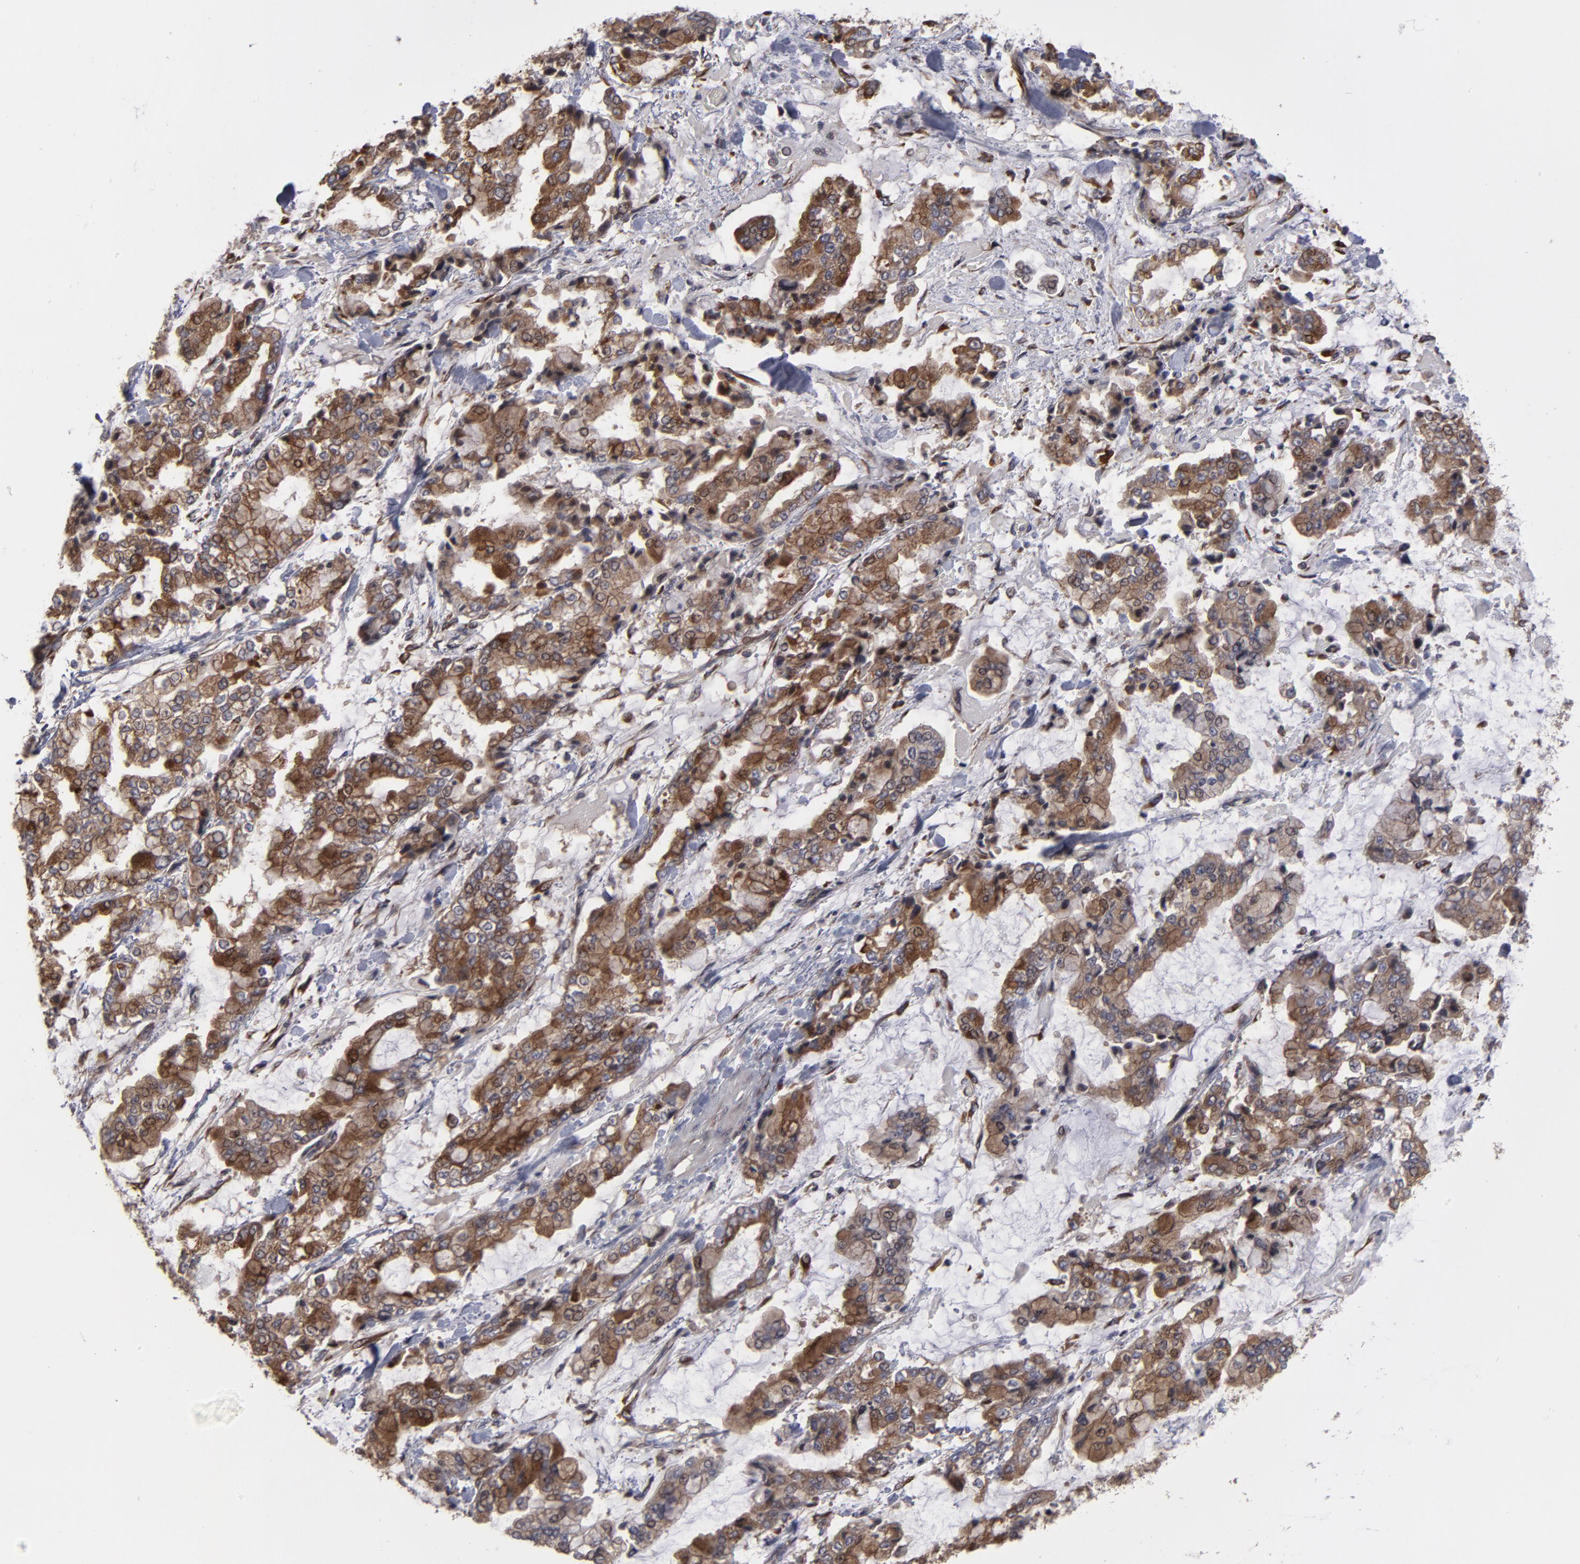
{"staining": {"intensity": "moderate", "quantity": ">75%", "location": "cytoplasmic/membranous"}, "tissue": "stomach cancer", "cell_type": "Tumor cells", "image_type": "cancer", "snomed": [{"axis": "morphology", "description": "Normal tissue, NOS"}, {"axis": "morphology", "description": "Adenocarcinoma, NOS"}, {"axis": "topography", "description": "Stomach, upper"}, {"axis": "topography", "description": "Stomach"}], "caption": "Protein staining of stomach cancer tissue displays moderate cytoplasmic/membranous staining in about >75% of tumor cells.", "gene": "SND1", "patient": {"sex": "male", "age": 76}}